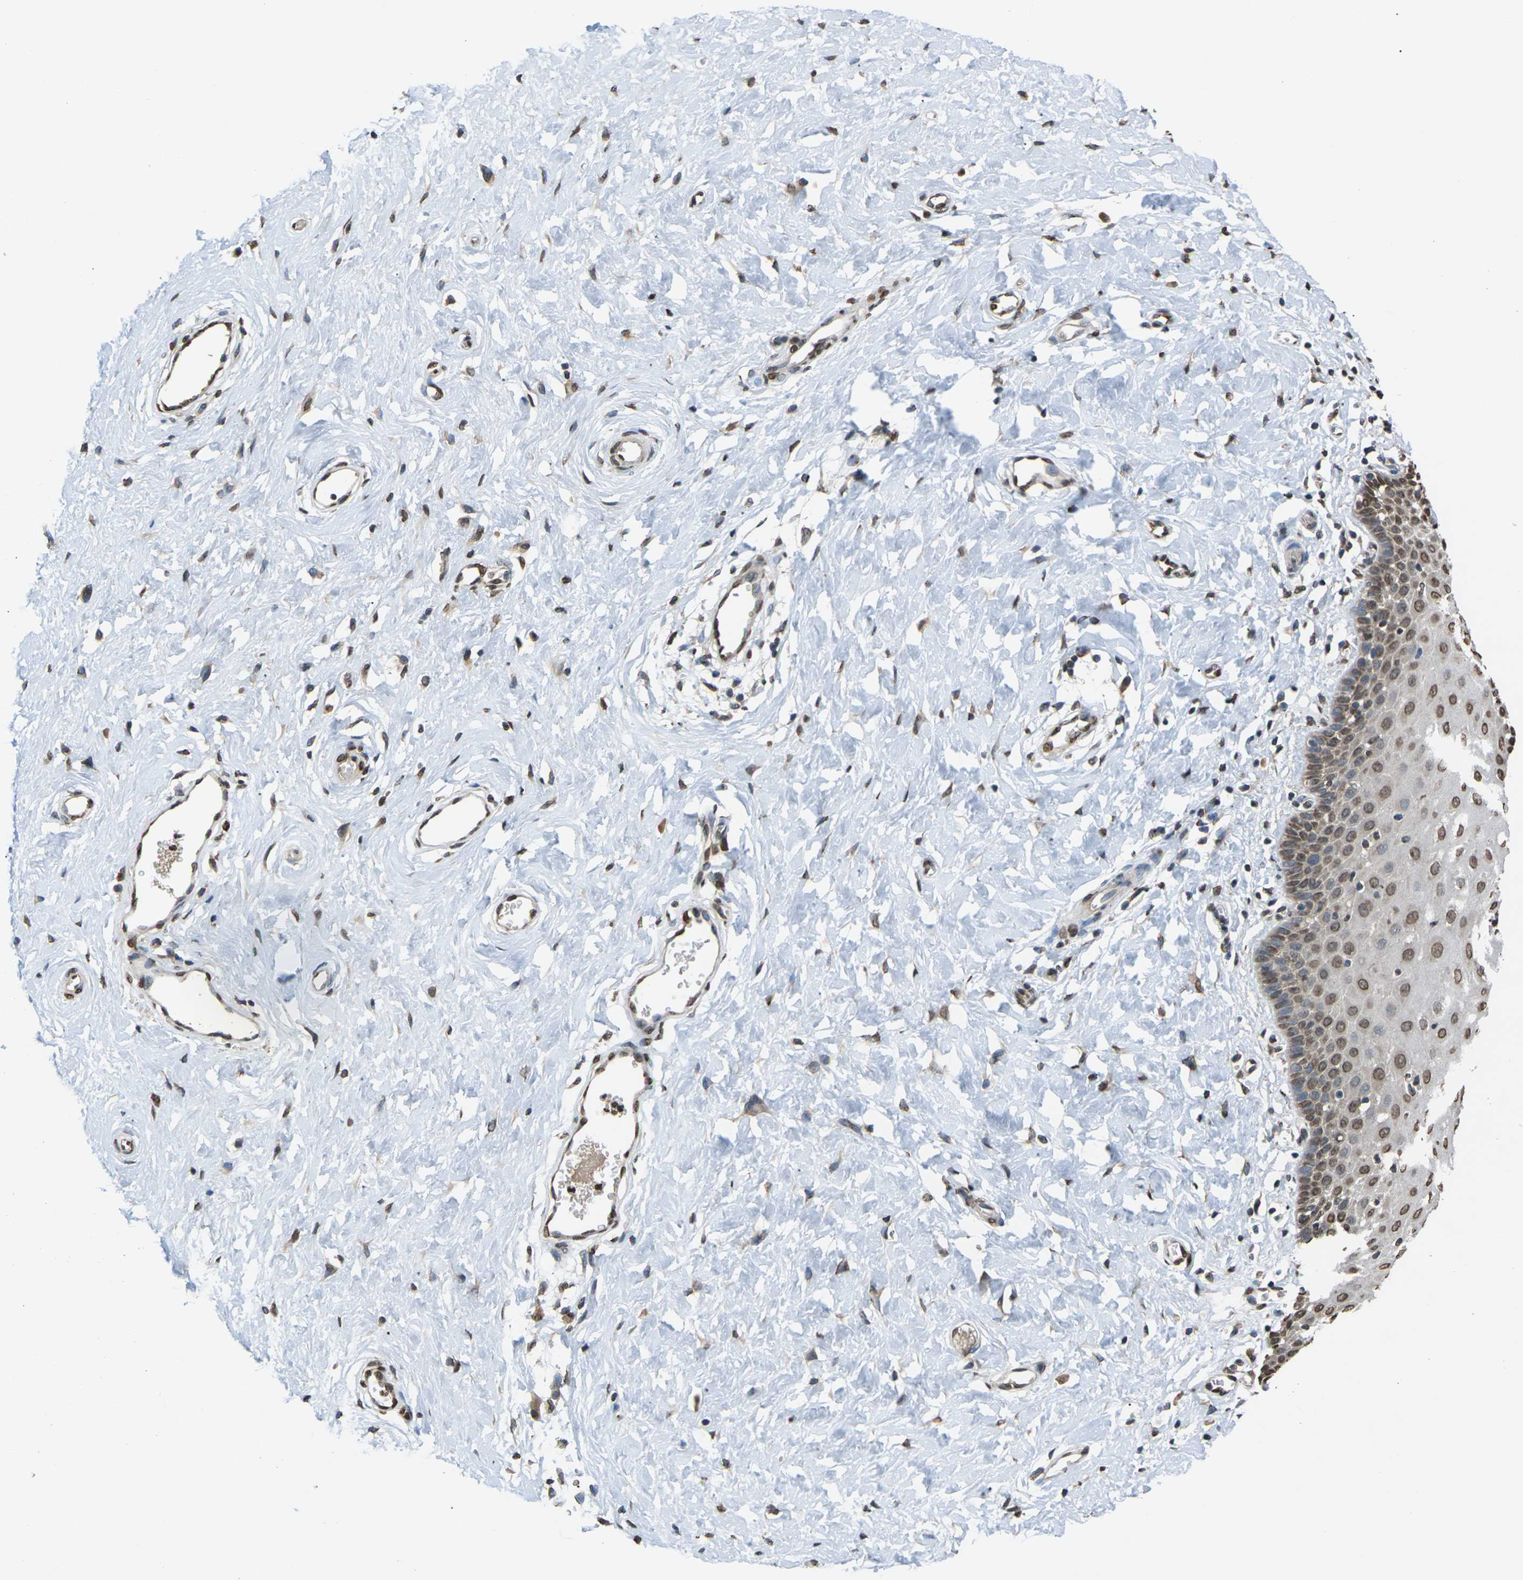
{"staining": {"intensity": "moderate", "quantity": ">75%", "location": "nuclear"}, "tissue": "cervix", "cell_type": "Squamous epithelial cells", "image_type": "normal", "snomed": [{"axis": "morphology", "description": "Normal tissue, NOS"}, {"axis": "topography", "description": "Cervix"}], "caption": "Moderate nuclear protein staining is identified in approximately >75% of squamous epithelial cells in cervix. The staining was performed using DAB (3,3'-diaminobenzidine), with brown indicating positive protein expression. Nuclei are stained blue with hematoxylin.", "gene": "EMSY", "patient": {"sex": "female", "age": 55}}